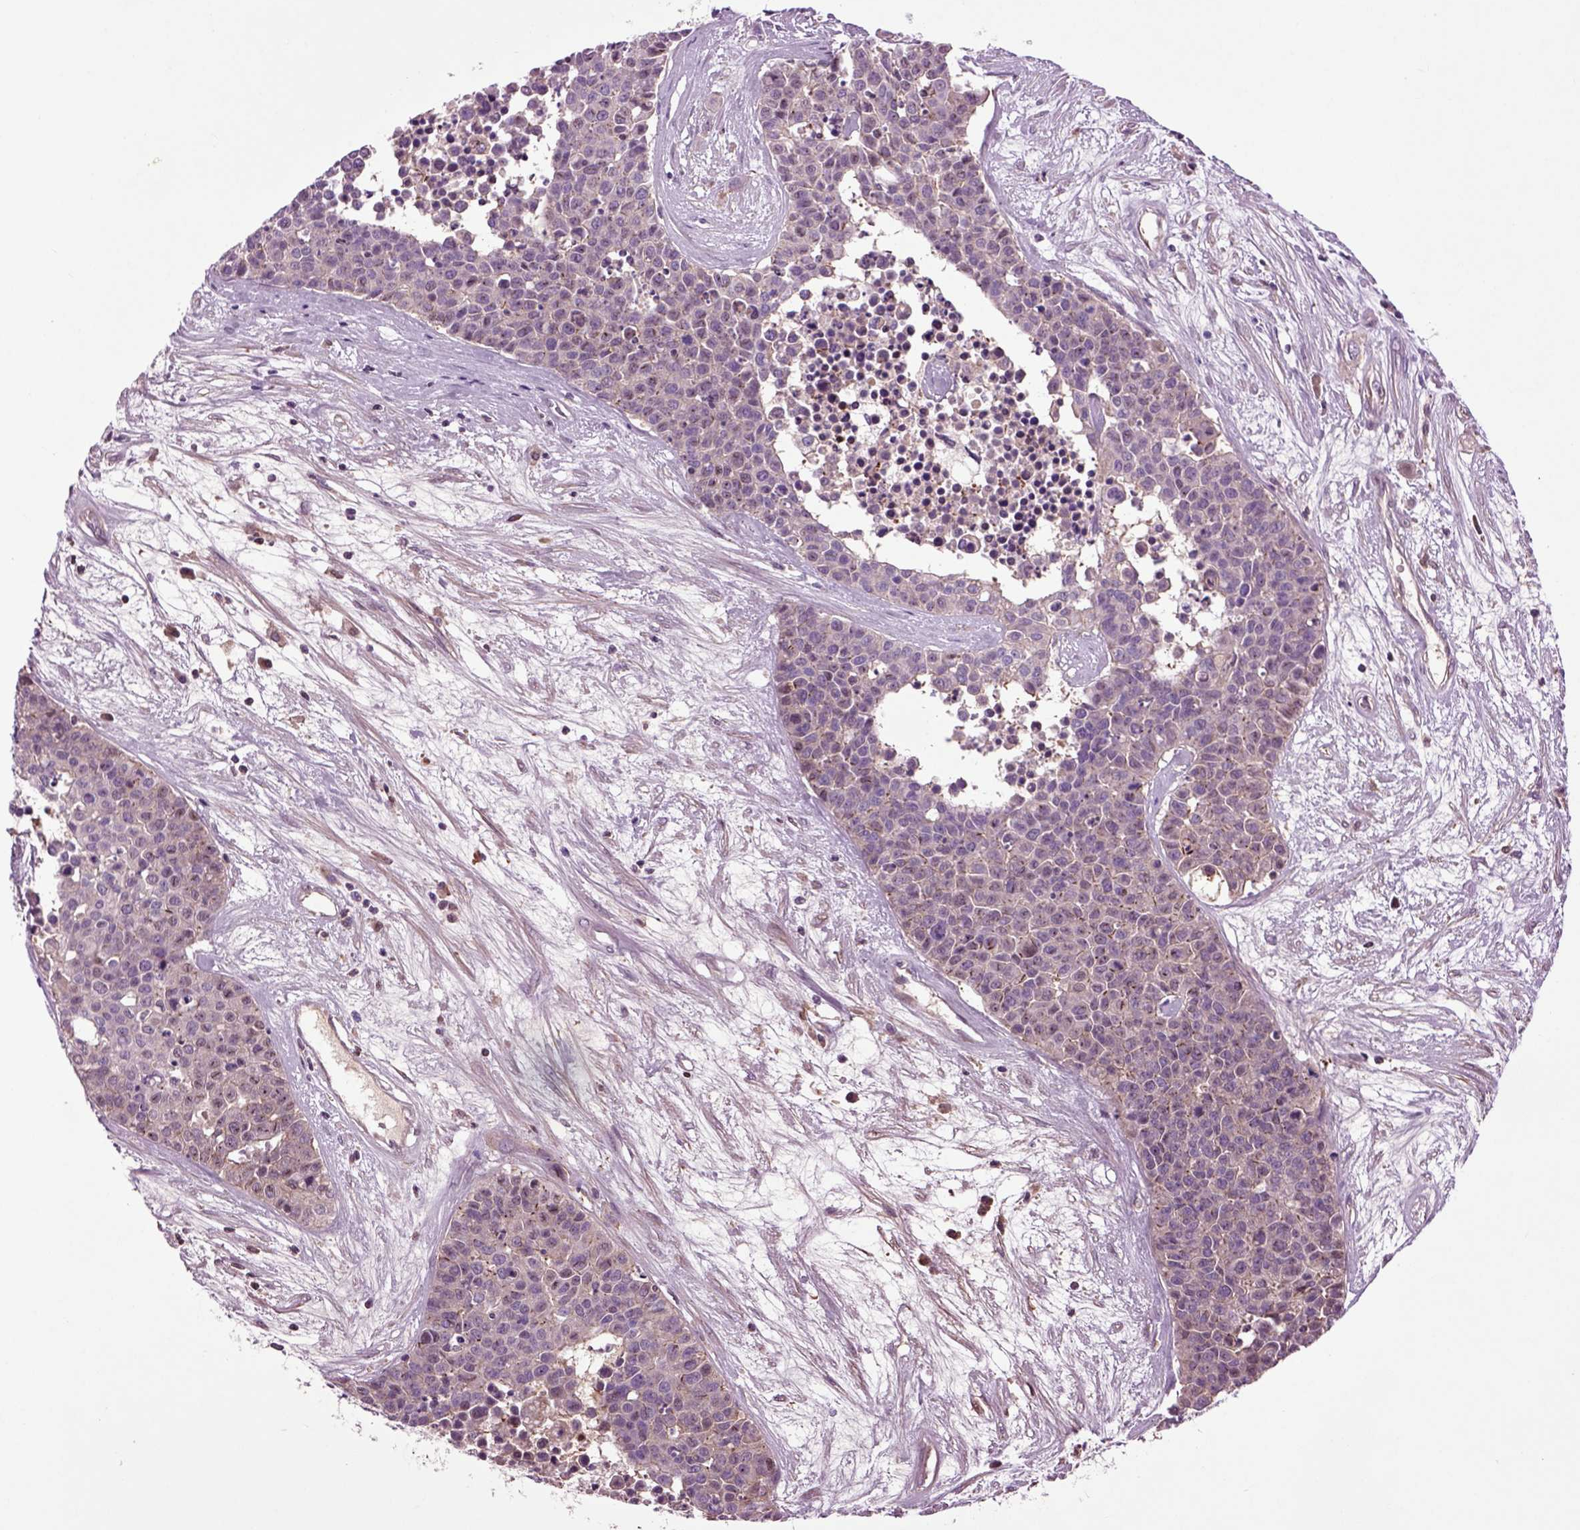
{"staining": {"intensity": "negative", "quantity": "none", "location": "none"}, "tissue": "carcinoid", "cell_type": "Tumor cells", "image_type": "cancer", "snomed": [{"axis": "morphology", "description": "Carcinoid, malignant, NOS"}, {"axis": "topography", "description": "Colon"}], "caption": "DAB (3,3'-diaminobenzidine) immunohistochemical staining of human malignant carcinoid reveals no significant staining in tumor cells. (DAB IHC visualized using brightfield microscopy, high magnification).", "gene": "SPON1", "patient": {"sex": "male", "age": 81}}